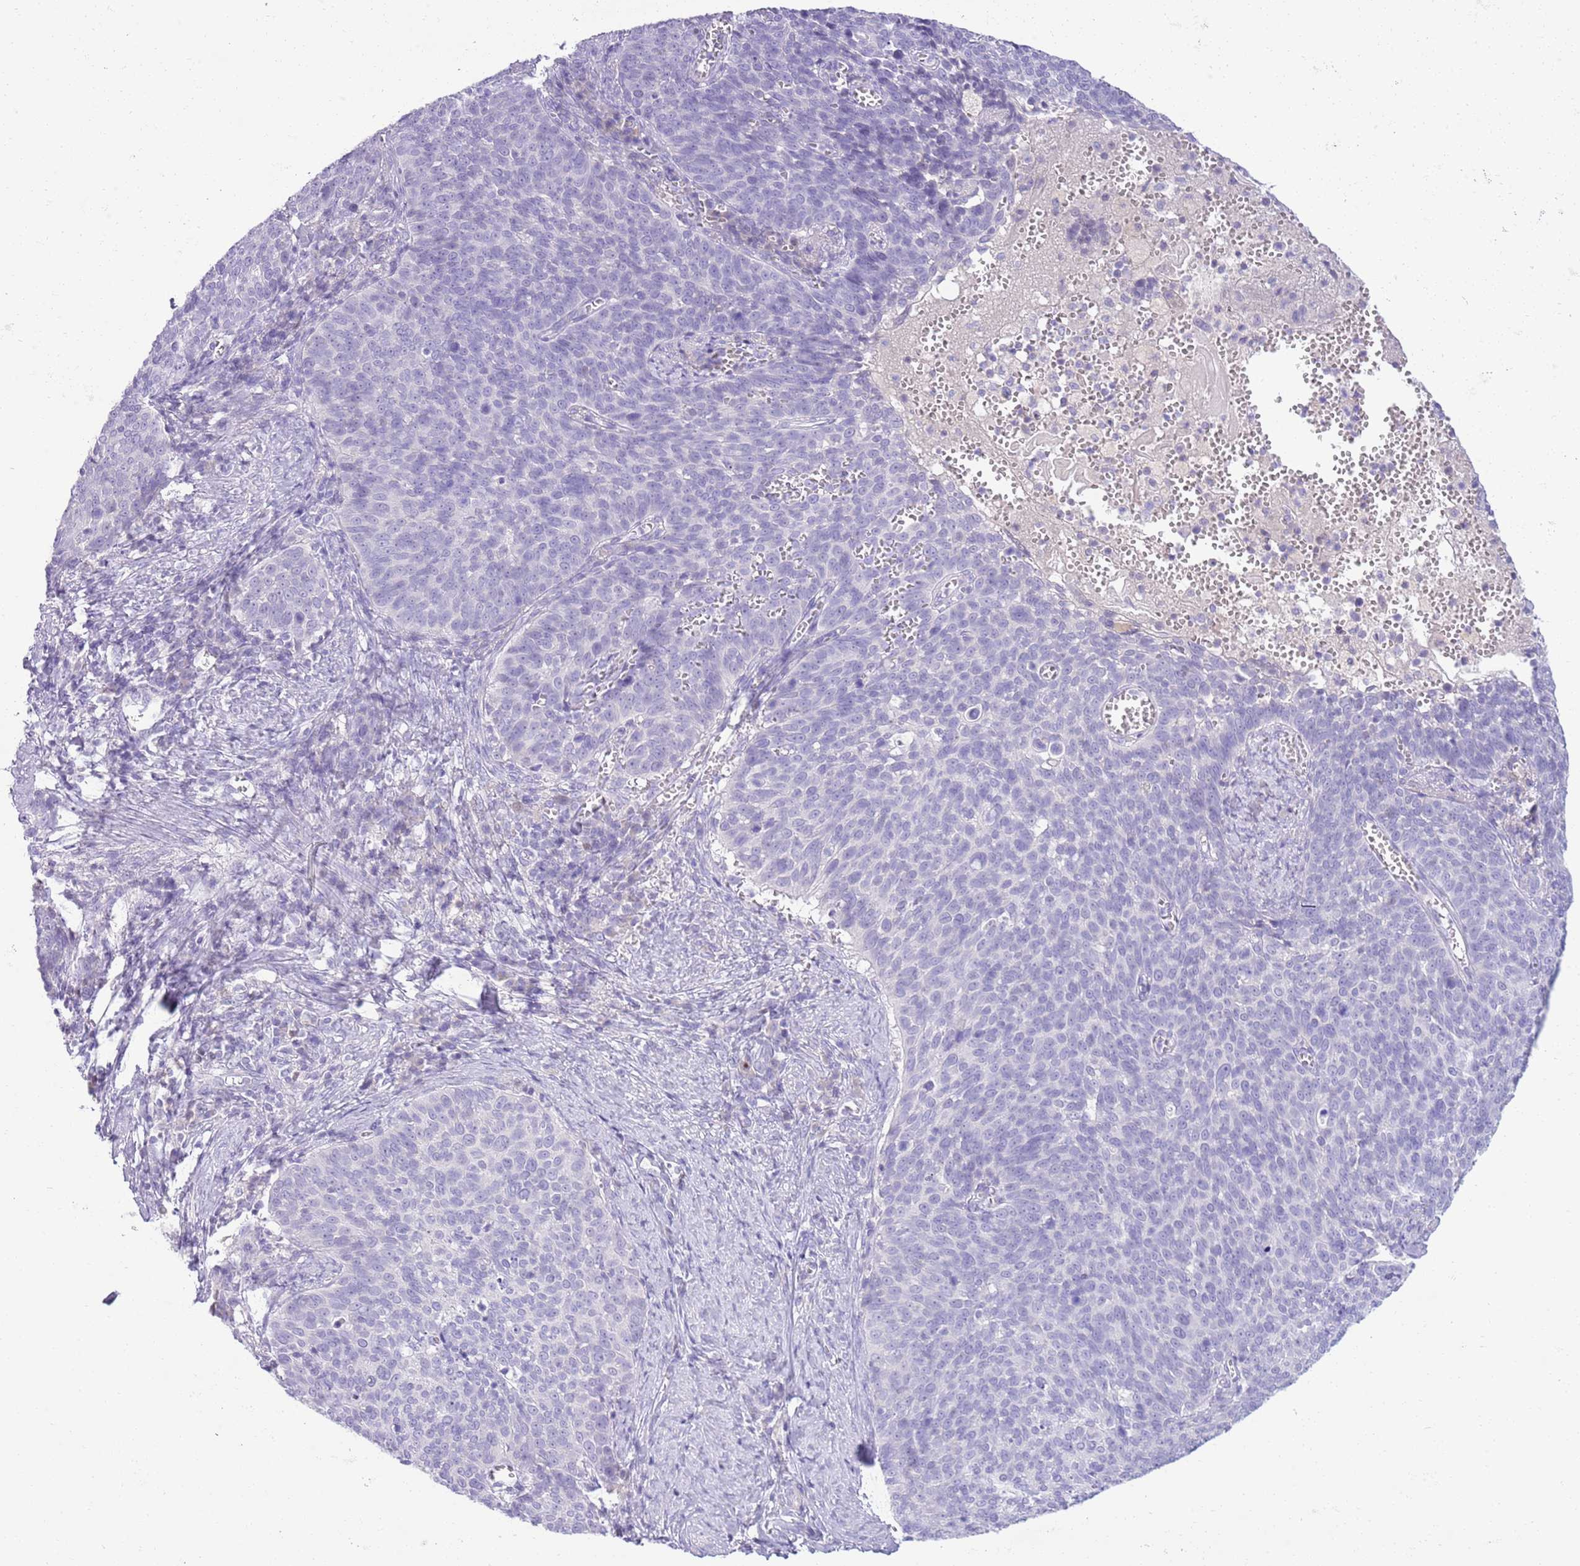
{"staining": {"intensity": "negative", "quantity": "none", "location": "none"}, "tissue": "cervical cancer", "cell_type": "Tumor cells", "image_type": "cancer", "snomed": [{"axis": "morphology", "description": "Normal tissue, NOS"}, {"axis": "morphology", "description": "Squamous cell carcinoma, NOS"}, {"axis": "topography", "description": "Cervix"}], "caption": "An immunohistochemistry (IHC) photomicrograph of cervical cancer is shown. There is no staining in tumor cells of cervical cancer.", "gene": "TOX2", "patient": {"sex": "female", "age": 39}}